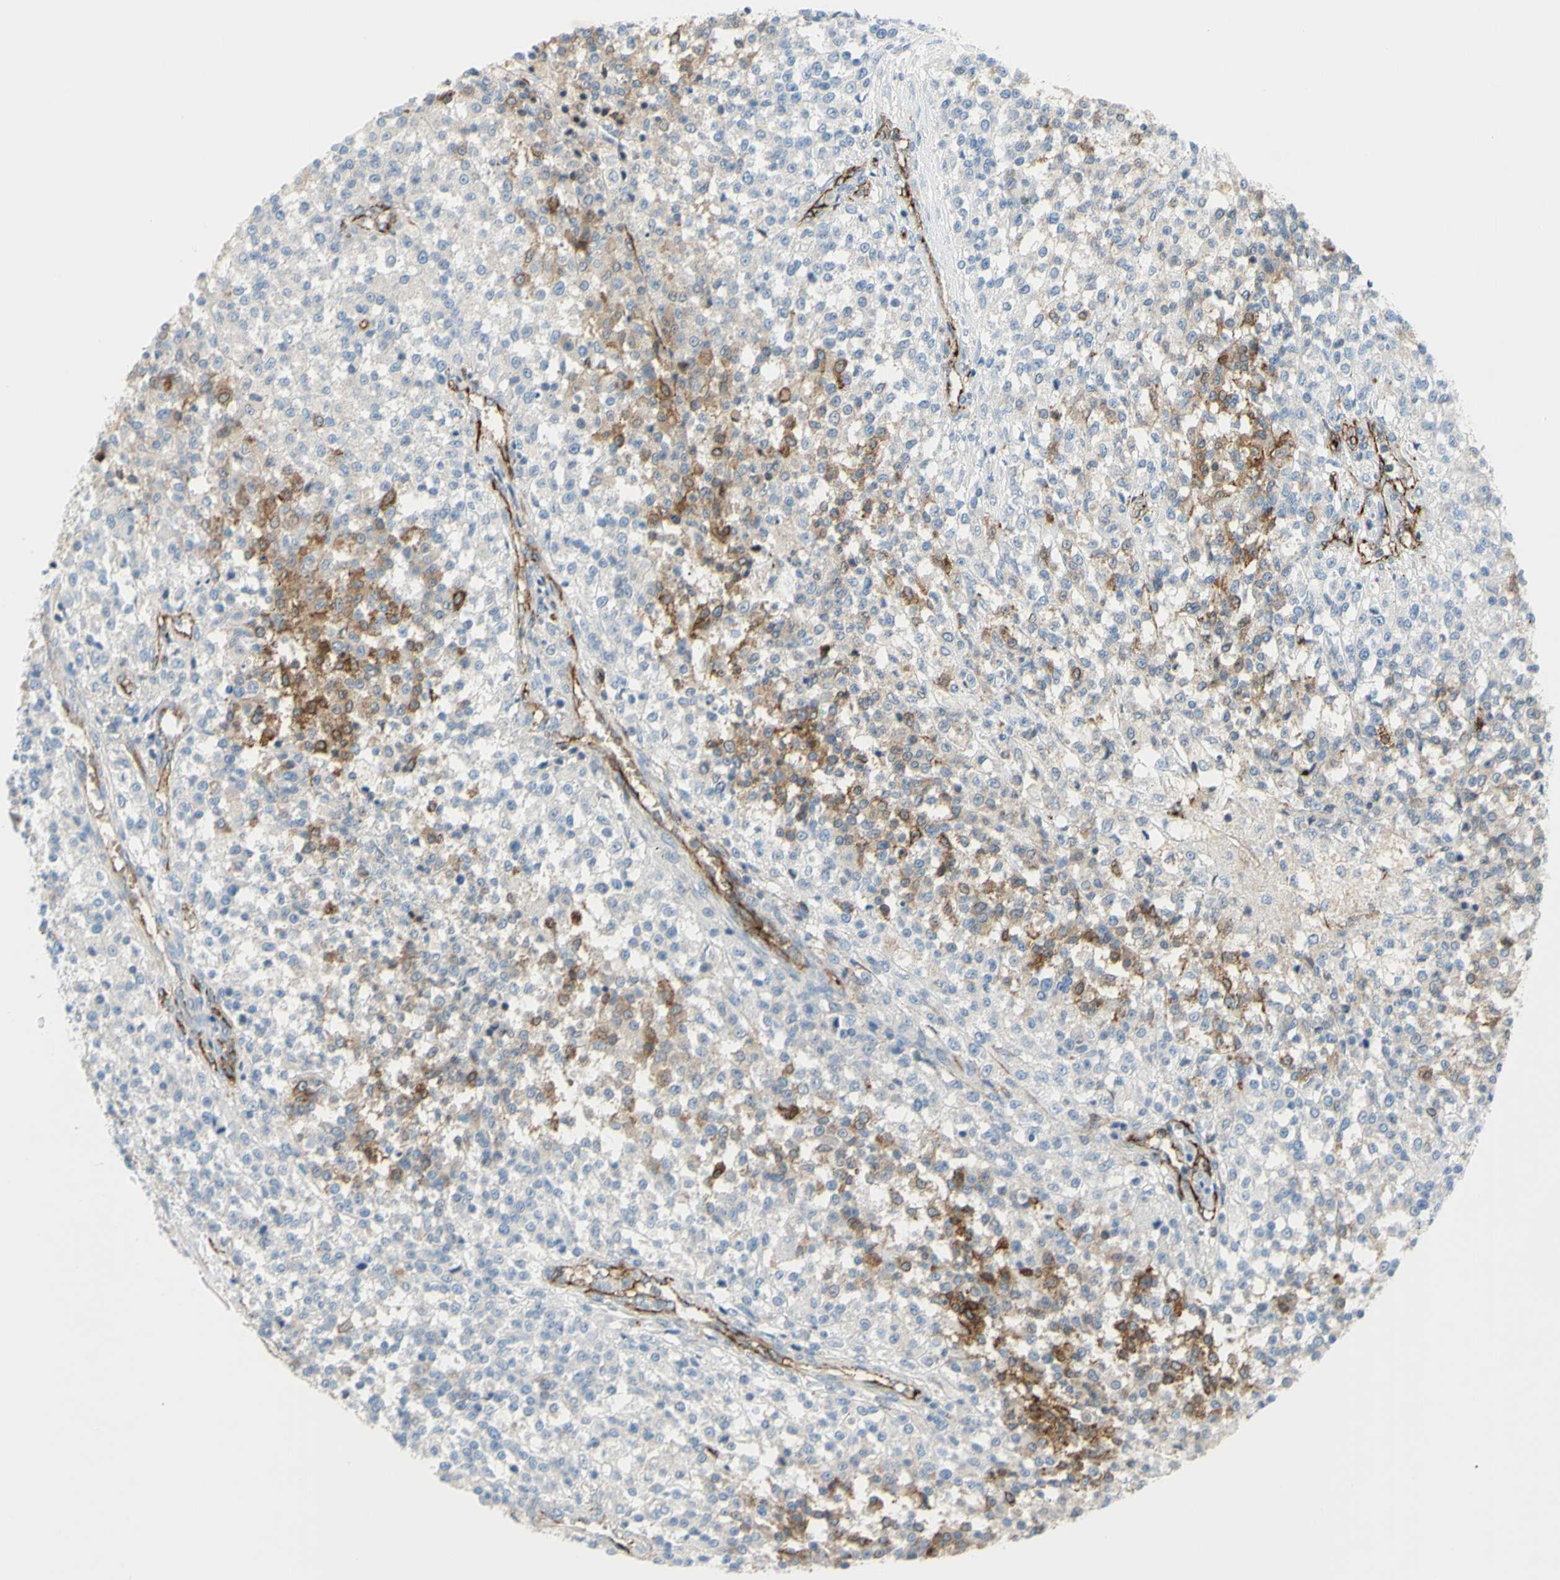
{"staining": {"intensity": "moderate", "quantity": "25%-75%", "location": "cytoplasmic/membranous"}, "tissue": "testis cancer", "cell_type": "Tumor cells", "image_type": "cancer", "snomed": [{"axis": "morphology", "description": "Seminoma, NOS"}, {"axis": "topography", "description": "Testis"}], "caption": "A brown stain highlights moderate cytoplasmic/membranous positivity of a protein in human testis cancer (seminoma) tumor cells.", "gene": "PRRG2", "patient": {"sex": "male", "age": 59}}